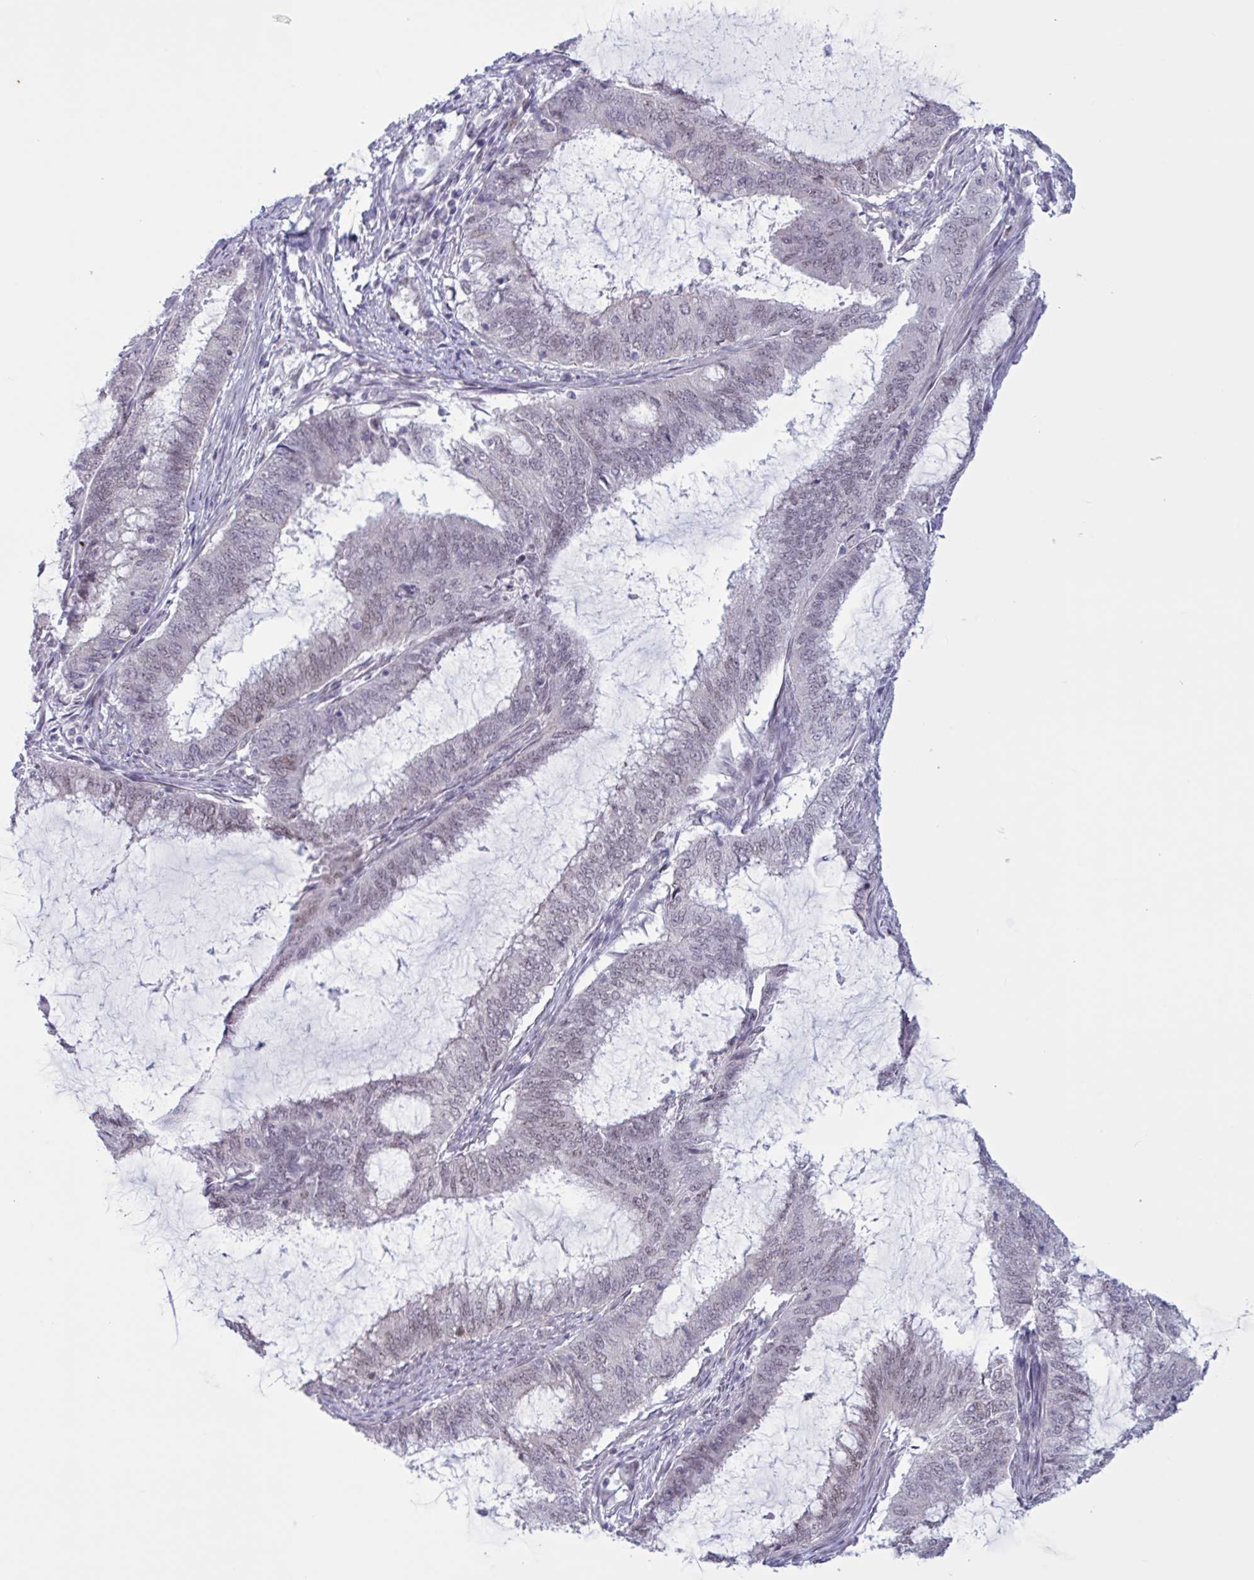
{"staining": {"intensity": "weak", "quantity": "25%-75%", "location": "nuclear"}, "tissue": "endometrial cancer", "cell_type": "Tumor cells", "image_type": "cancer", "snomed": [{"axis": "morphology", "description": "Adenocarcinoma, NOS"}, {"axis": "topography", "description": "Endometrium"}], "caption": "Immunohistochemical staining of human adenocarcinoma (endometrial) shows weak nuclear protein expression in about 25%-75% of tumor cells.", "gene": "PRMT6", "patient": {"sex": "female", "age": 51}}